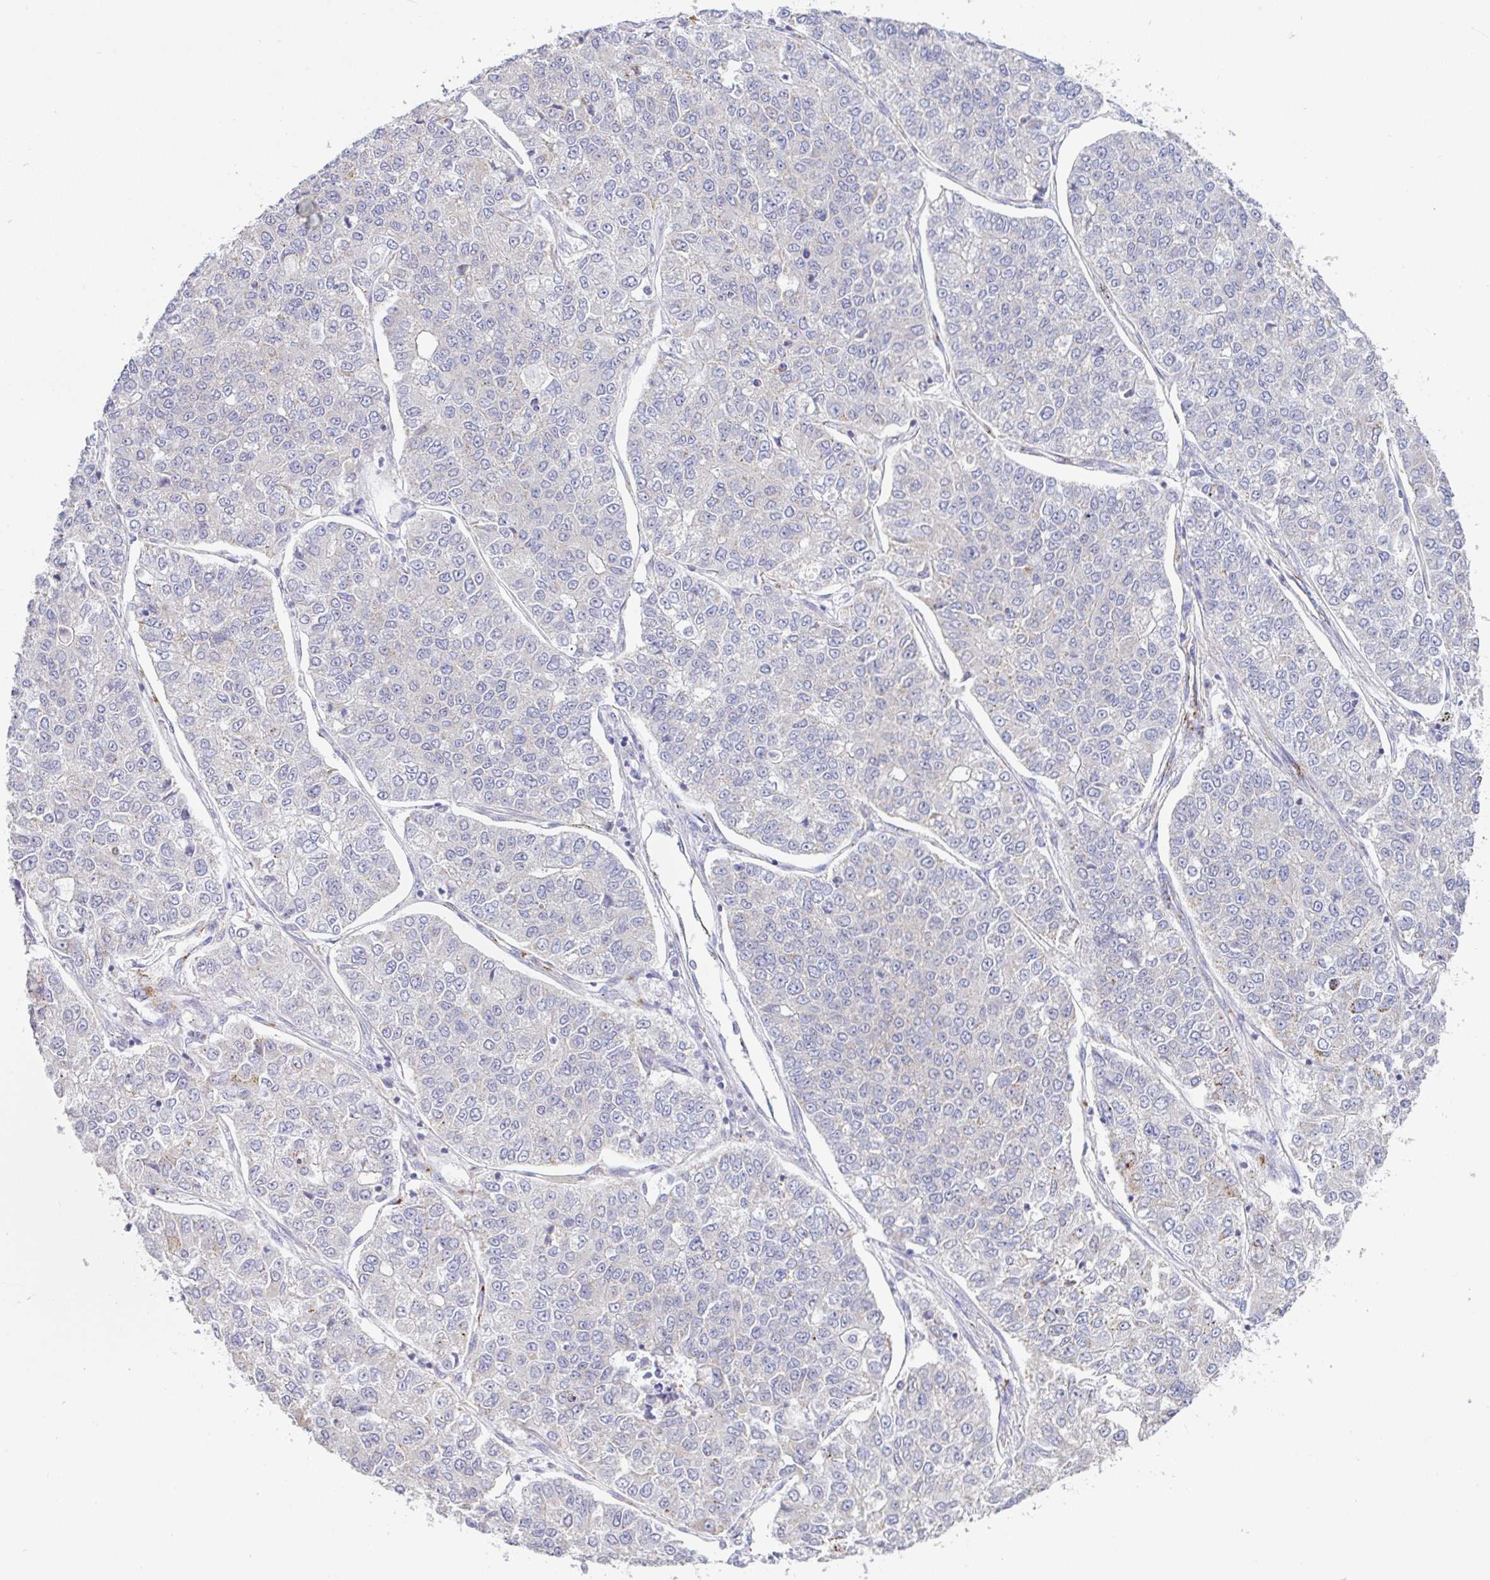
{"staining": {"intensity": "negative", "quantity": "none", "location": "none"}, "tissue": "lung cancer", "cell_type": "Tumor cells", "image_type": "cancer", "snomed": [{"axis": "morphology", "description": "Adenocarcinoma, NOS"}, {"axis": "topography", "description": "Lung"}], "caption": "DAB immunohistochemical staining of lung adenocarcinoma shows no significant staining in tumor cells.", "gene": "PLCD4", "patient": {"sex": "male", "age": 49}}